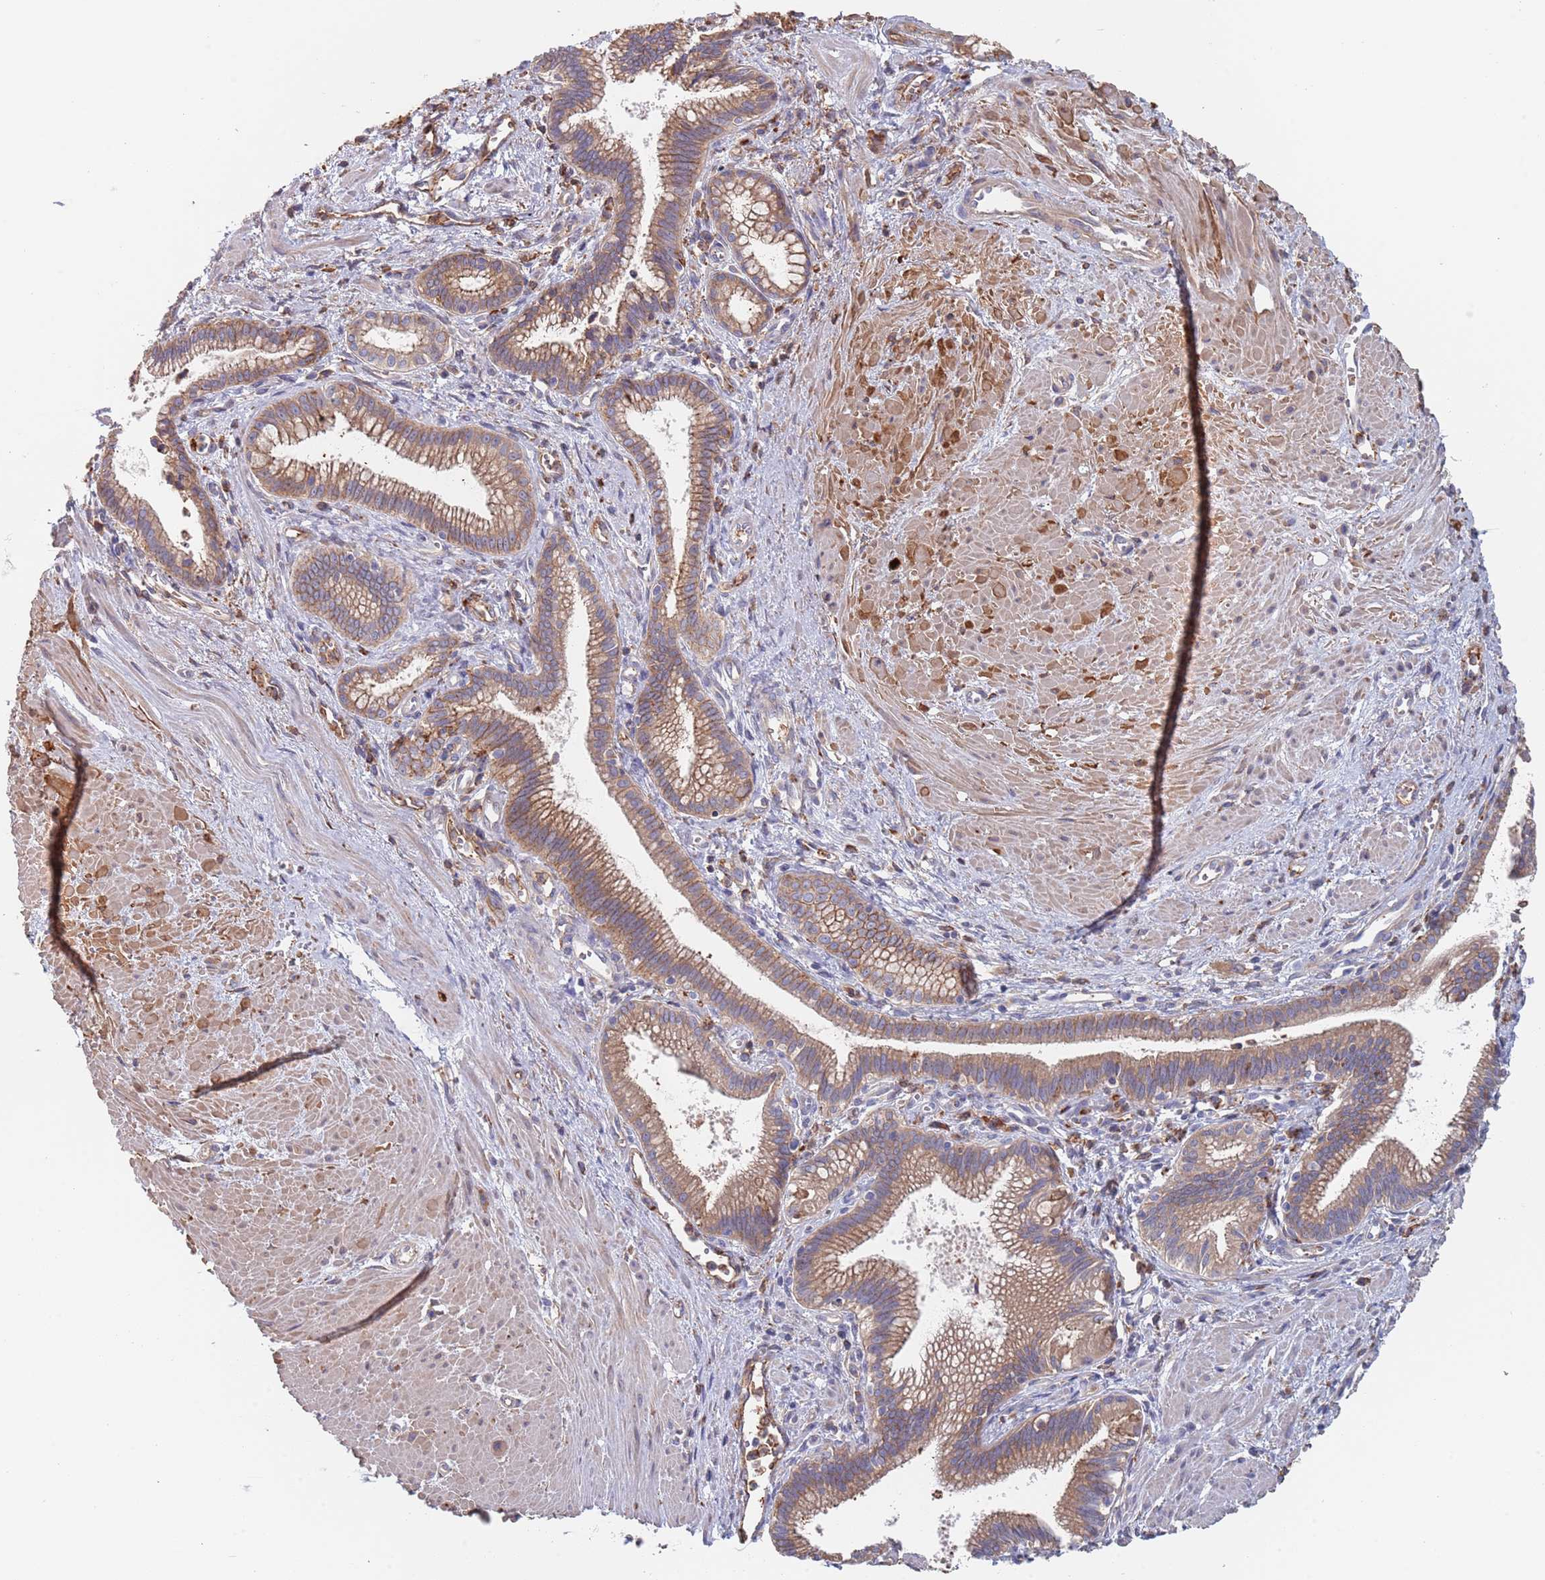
{"staining": {"intensity": "moderate", "quantity": ">75%", "location": "cytoplasmic/membranous"}, "tissue": "pancreatic cancer", "cell_type": "Tumor cells", "image_type": "cancer", "snomed": [{"axis": "morphology", "description": "Adenocarcinoma, NOS"}, {"axis": "topography", "description": "Pancreas"}], "caption": "A histopathology image of human pancreatic adenocarcinoma stained for a protein exhibits moderate cytoplasmic/membranous brown staining in tumor cells. (DAB (3,3'-diaminobenzidine) IHC with brightfield microscopy, high magnification).", "gene": "DCUN1D3", "patient": {"sex": "male", "age": 78}}